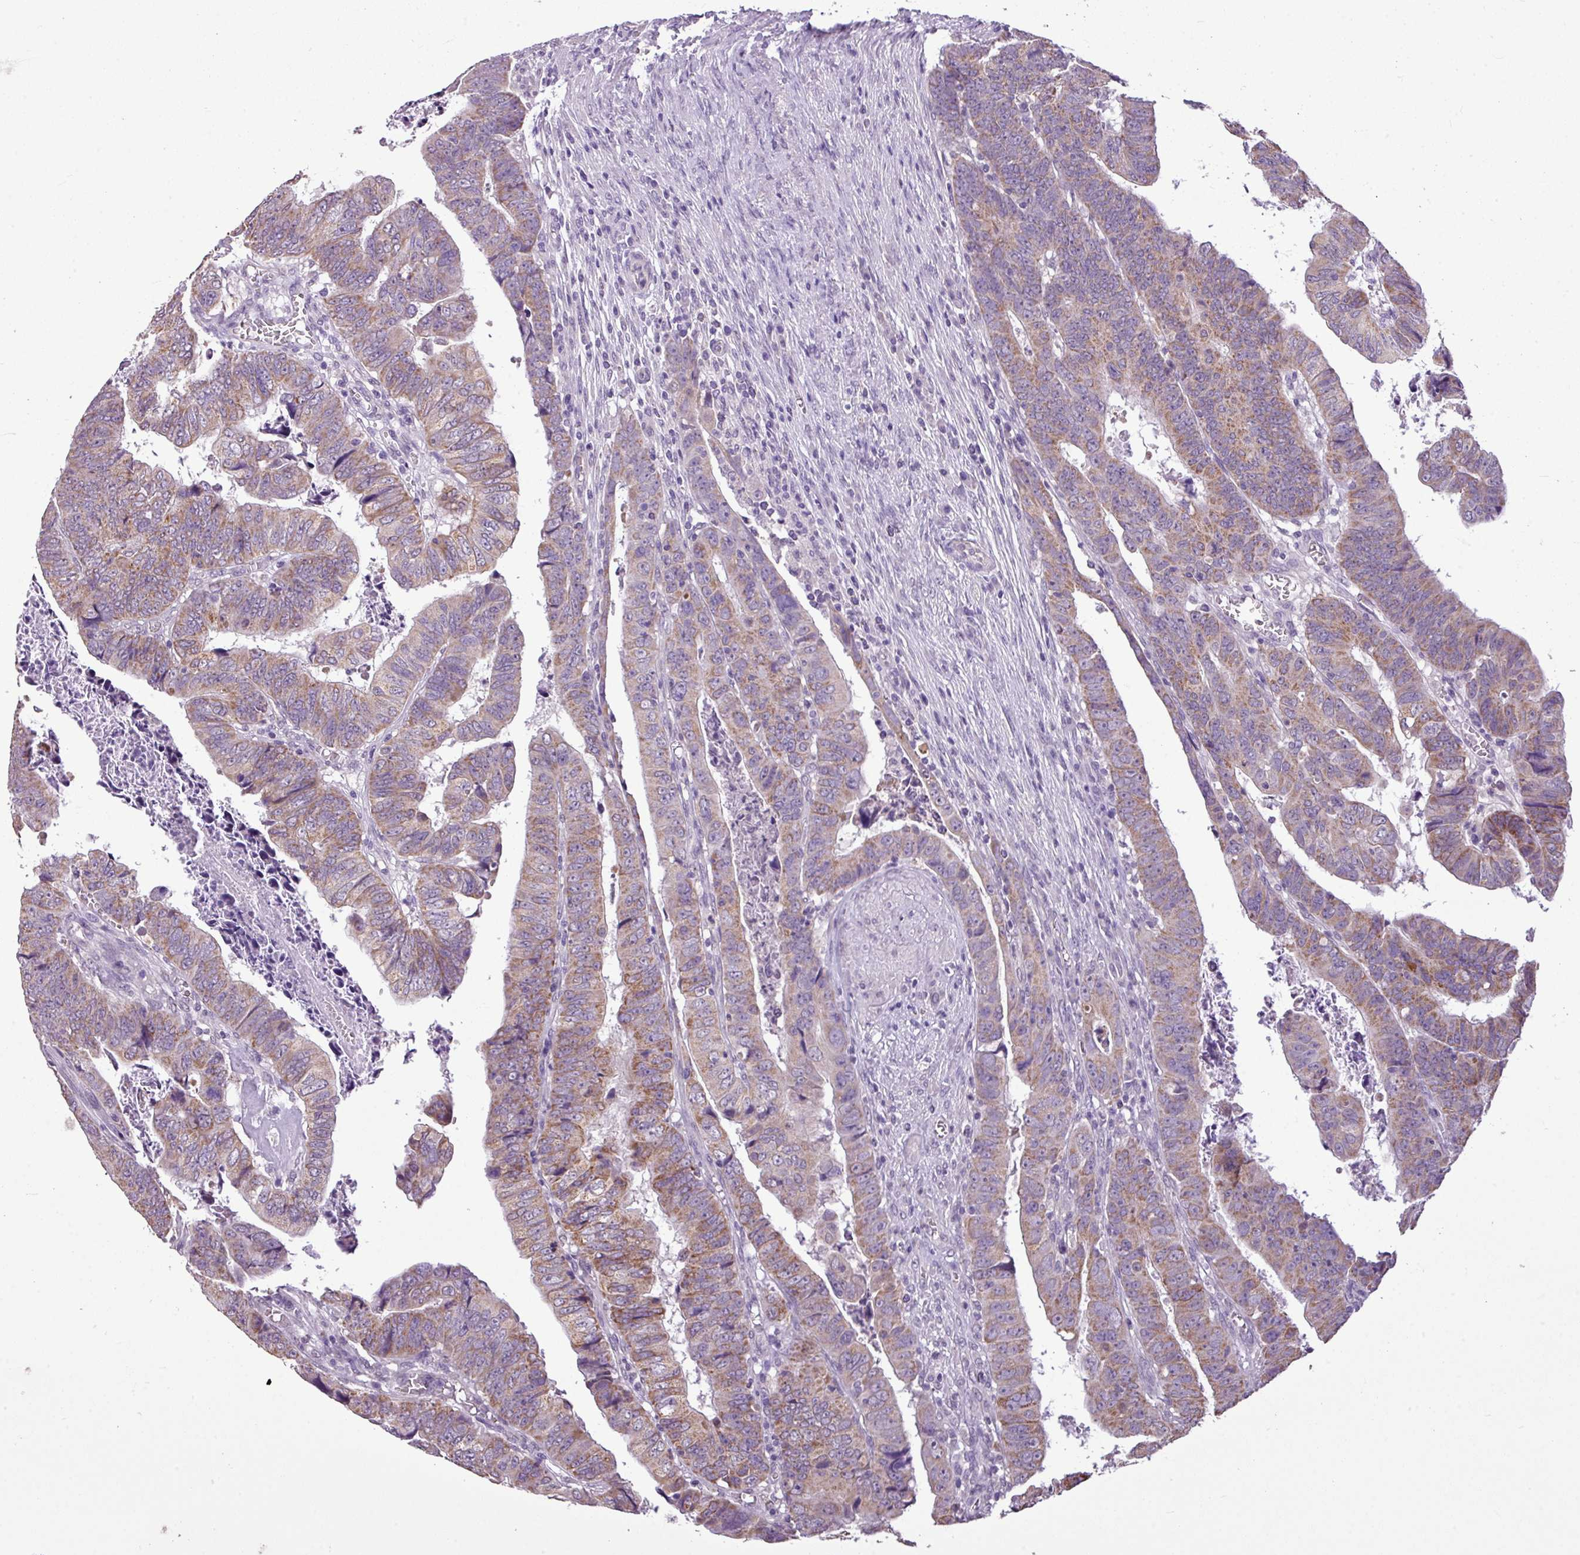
{"staining": {"intensity": "weak", "quantity": ">75%", "location": "cytoplasmic/membranous"}, "tissue": "colorectal cancer", "cell_type": "Tumor cells", "image_type": "cancer", "snomed": [{"axis": "morphology", "description": "Normal tissue, NOS"}, {"axis": "morphology", "description": "Adenocarcinoma, NOS"}, {"axis": "topography", "description": "Rectum"}], "caption": "A photomicrograph showing weak cytoplasmic/membranous positivity in about >75% of tumor cells in colorectal cancer (adenocarcinoma), as visualized by brown immunohistochemical staining.", "gene": "ALDH2", "patient": {"sex": "female", "age": 65}}